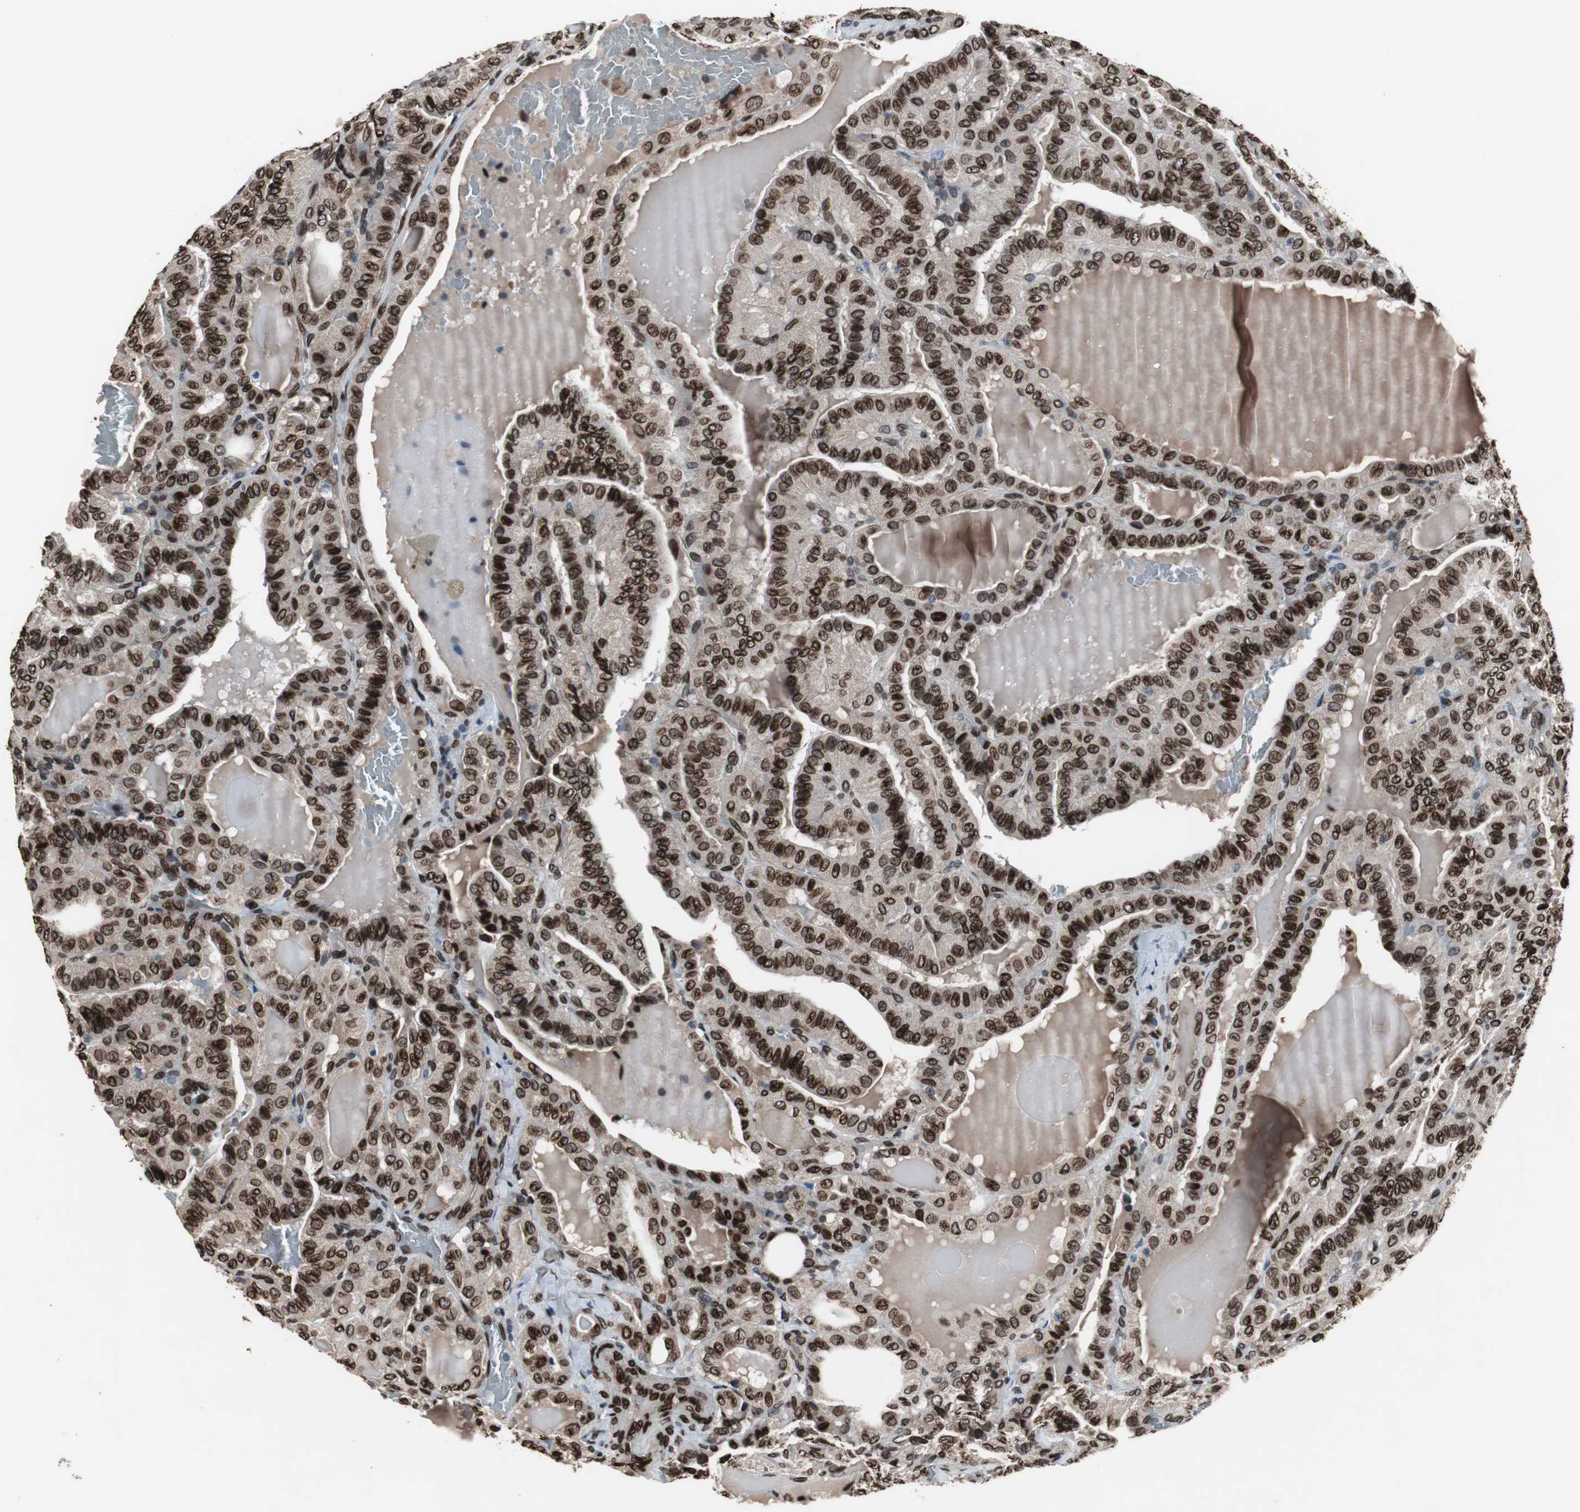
{"staining": {"intensity": "strong", "quantity": ">75%", "location": "cytoplasmic/membranous,nuclear"}, "tissue": "thyroid cancer", "cell_type": "Tumor cells", "image_type": "cancer", "snomed": [{"axis": "morphology", "description": "Papillary adenocarcinoma, NOS"}, {"axis": "topography", "description": "Thyroid gland"}], "caption": "Immunohistochemical staining of thyroid papillary adenocarcinoma exhibits strong cytoplasmic/membranous and nuclear protein staining in about >75% of tumor cells.", "gene": "LMNA", "patient": {"sex": "male", "age": 77}}